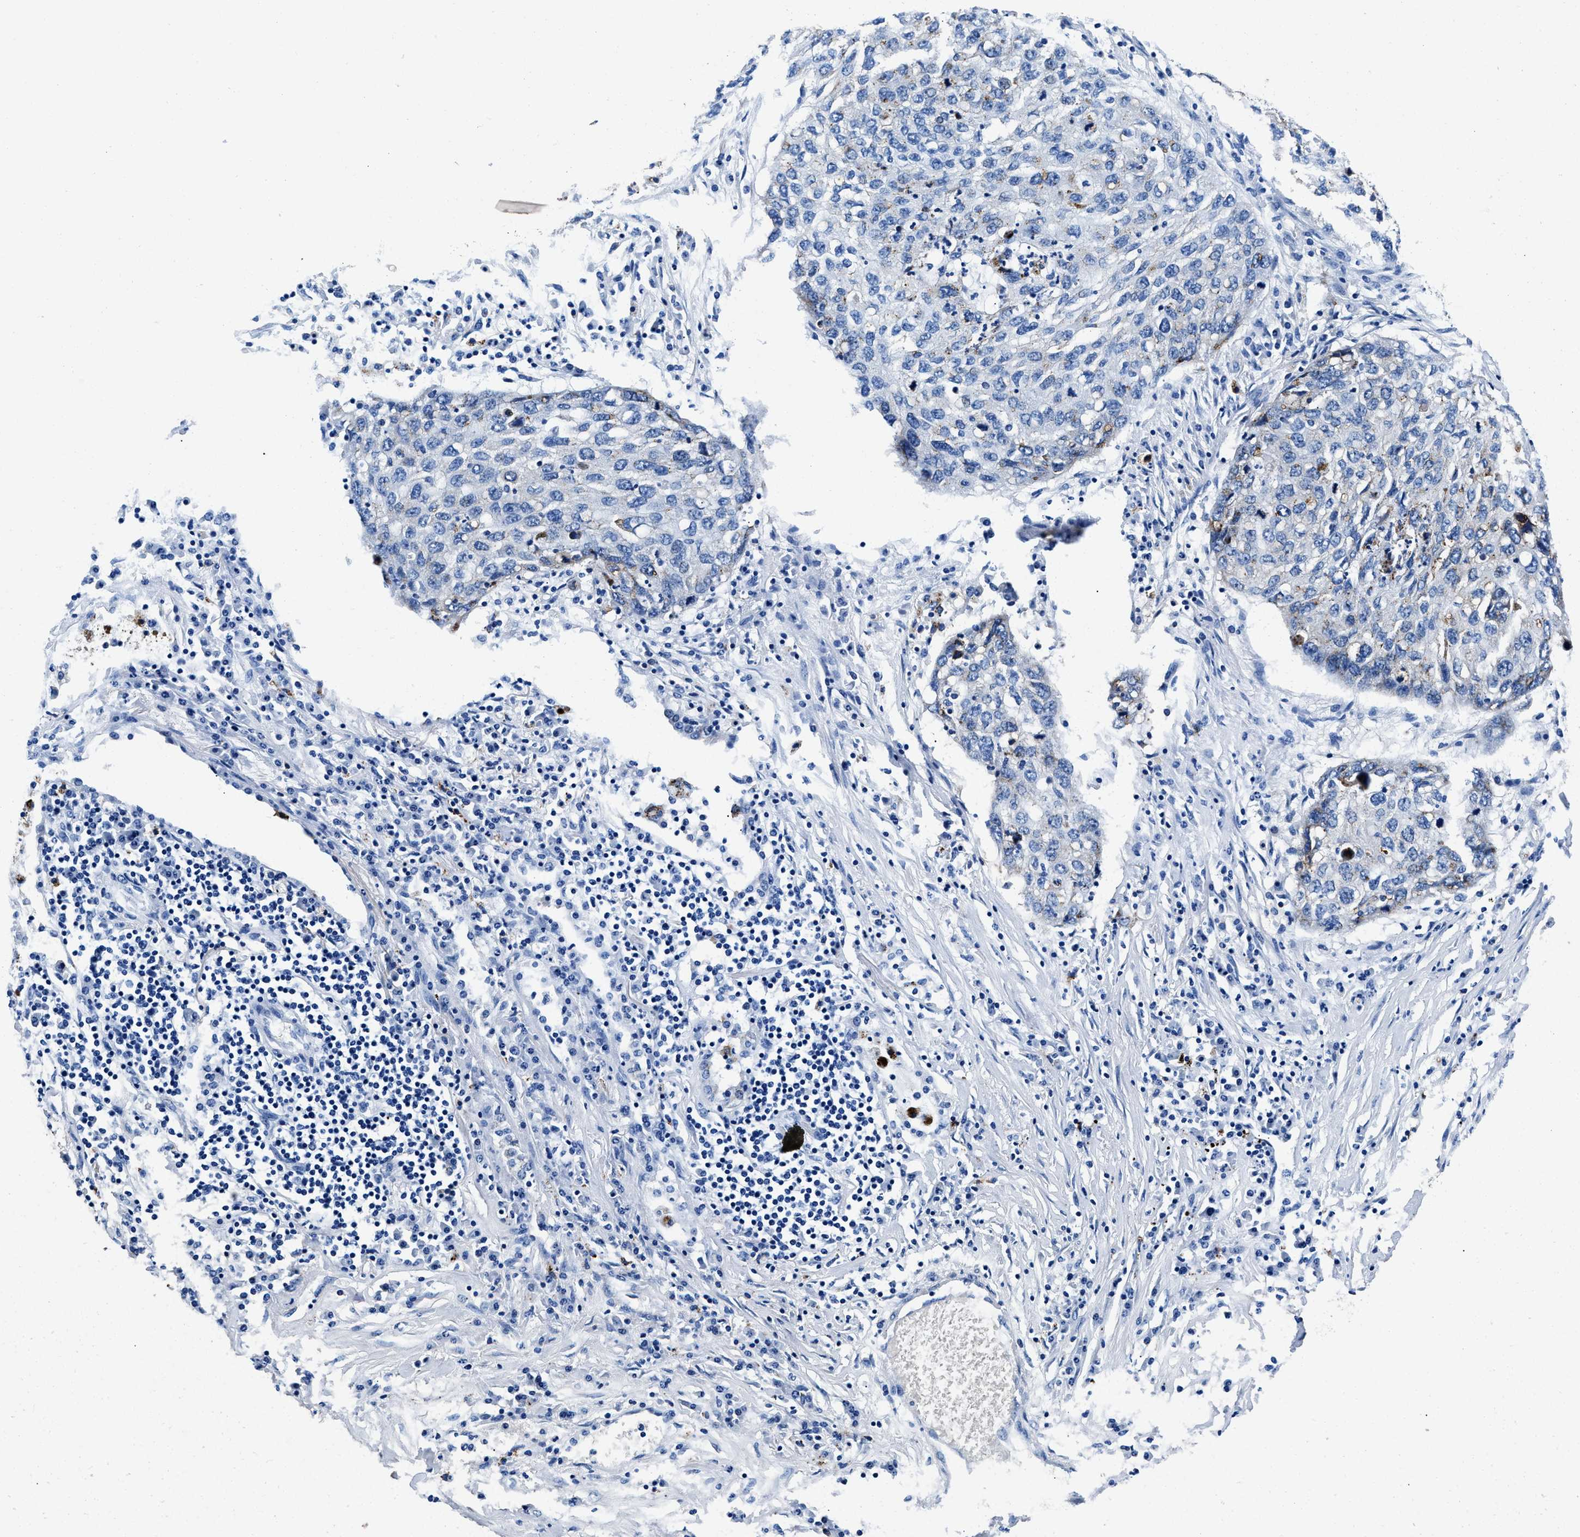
{"staining": {"intensity": "negative", "quantity": "none", "location": "none"}, "tissue": "lung cancer", "cell_type": "Tumor cells", "image_type": "cancer", "snomed": [{"axis": "morphology", "description": "Squamous cell carcinoma, NOS"}, {"axis": "topography", "description": "Lung"}], "caption": "Immunohistochemistry micrograph of lung cancer stained for a protein (brown), which reveals no expression in tumor cells. (DAB (3,3'-diaminobenzidine) immunohistochemistry (IHC), high magnification).", "gene": "OR14K1", "patient": {"sex": "female", "age": 63}}